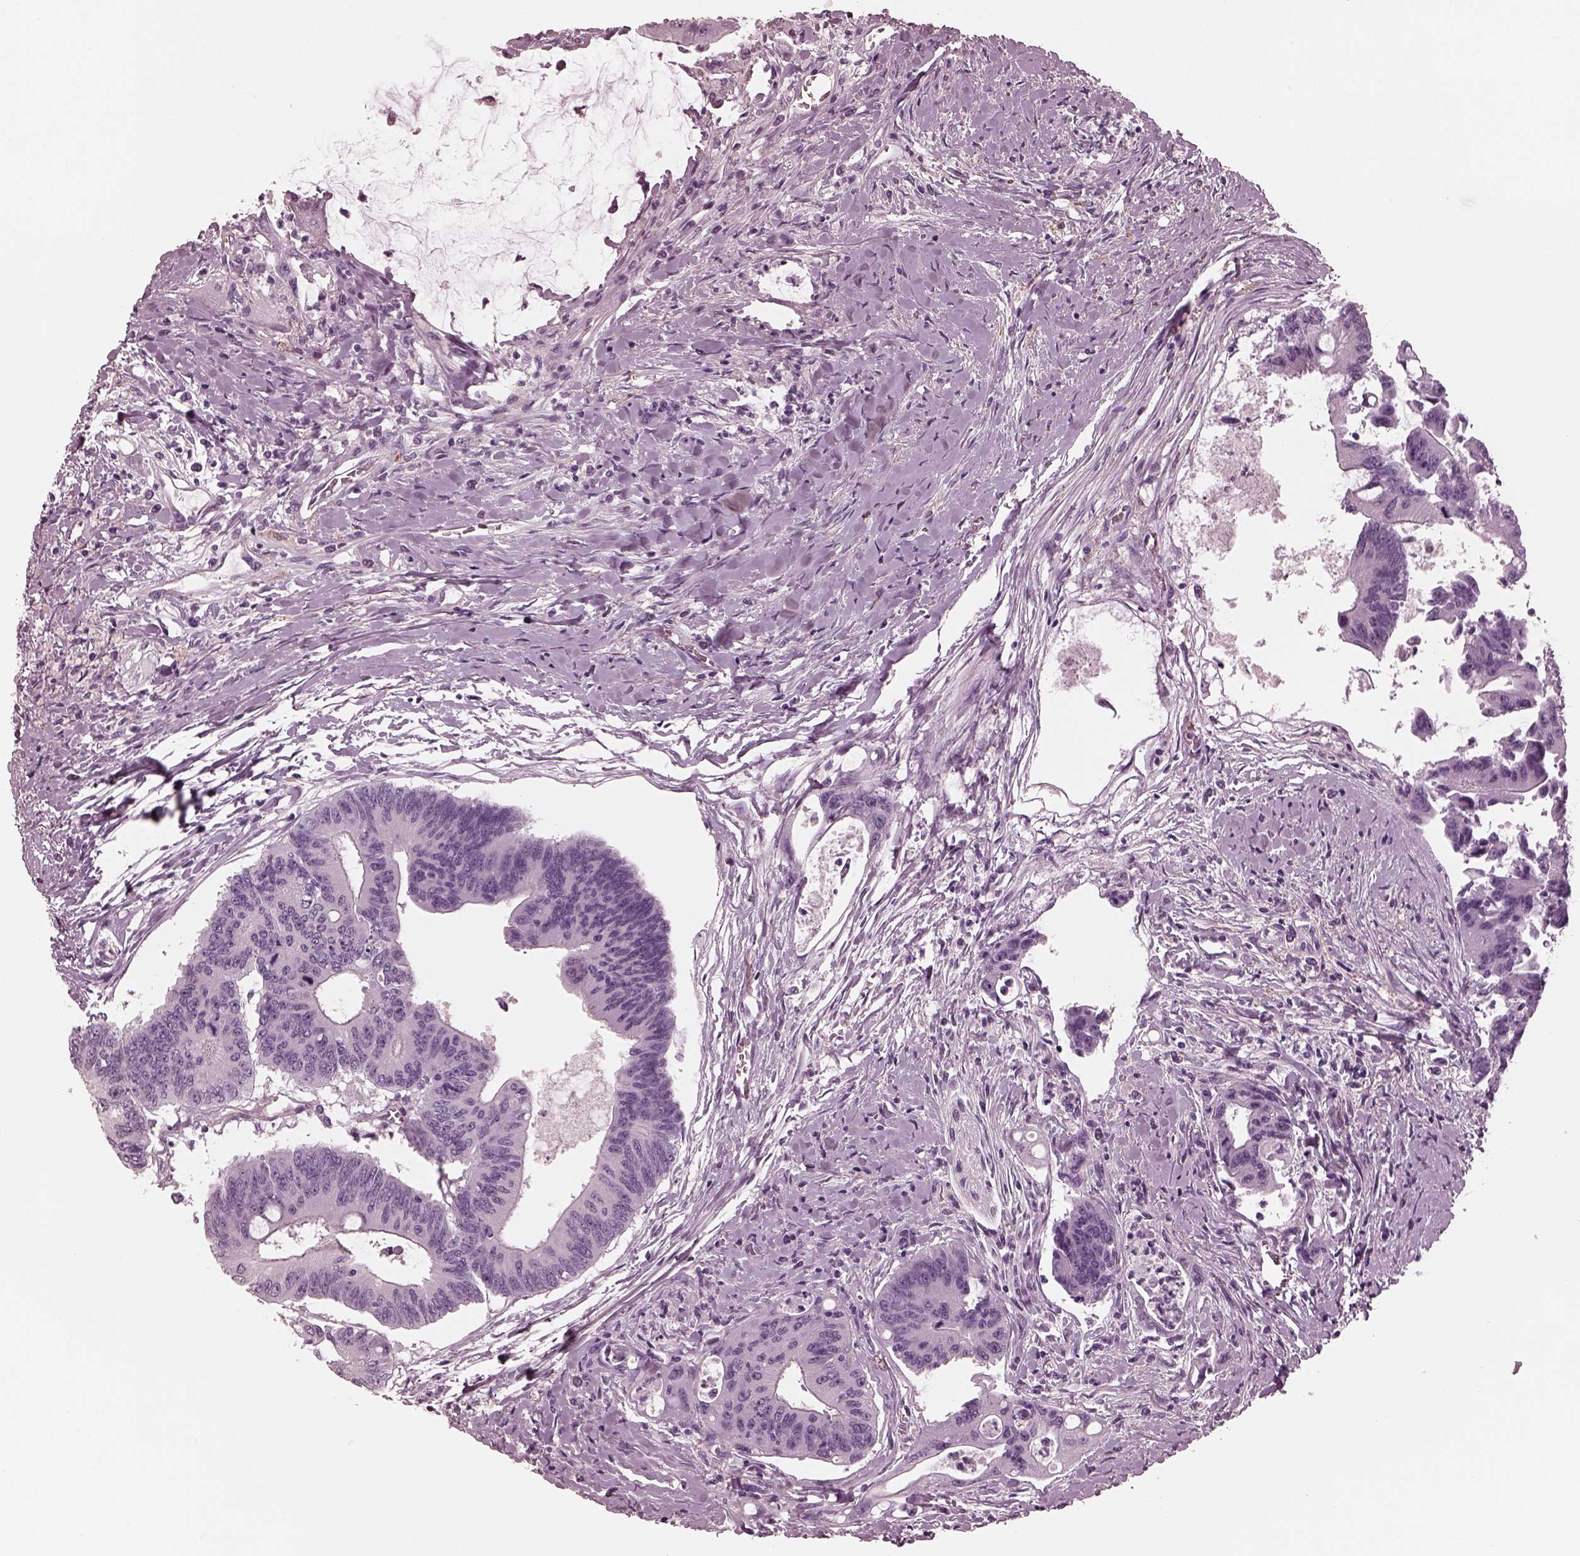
{"staining": {"intensity": "negative", "quantity": "none", "location": "none"}, "tissue": "colorectal cancer", "cell_type": "Tumor cells", "image_type": "cancer", "snomed": [{"axis": "morphology", "description": "Adenocarcinoma, NOS"}, {"axis": "topography", "description": "Rectum"}], "caption": "This is an IHC histopathology image of colorectal cancer (adenocarcinoma). There is no staining in tumor cells.", "gene": "CGA", "patient": {"sex": "male", "age": 59}}